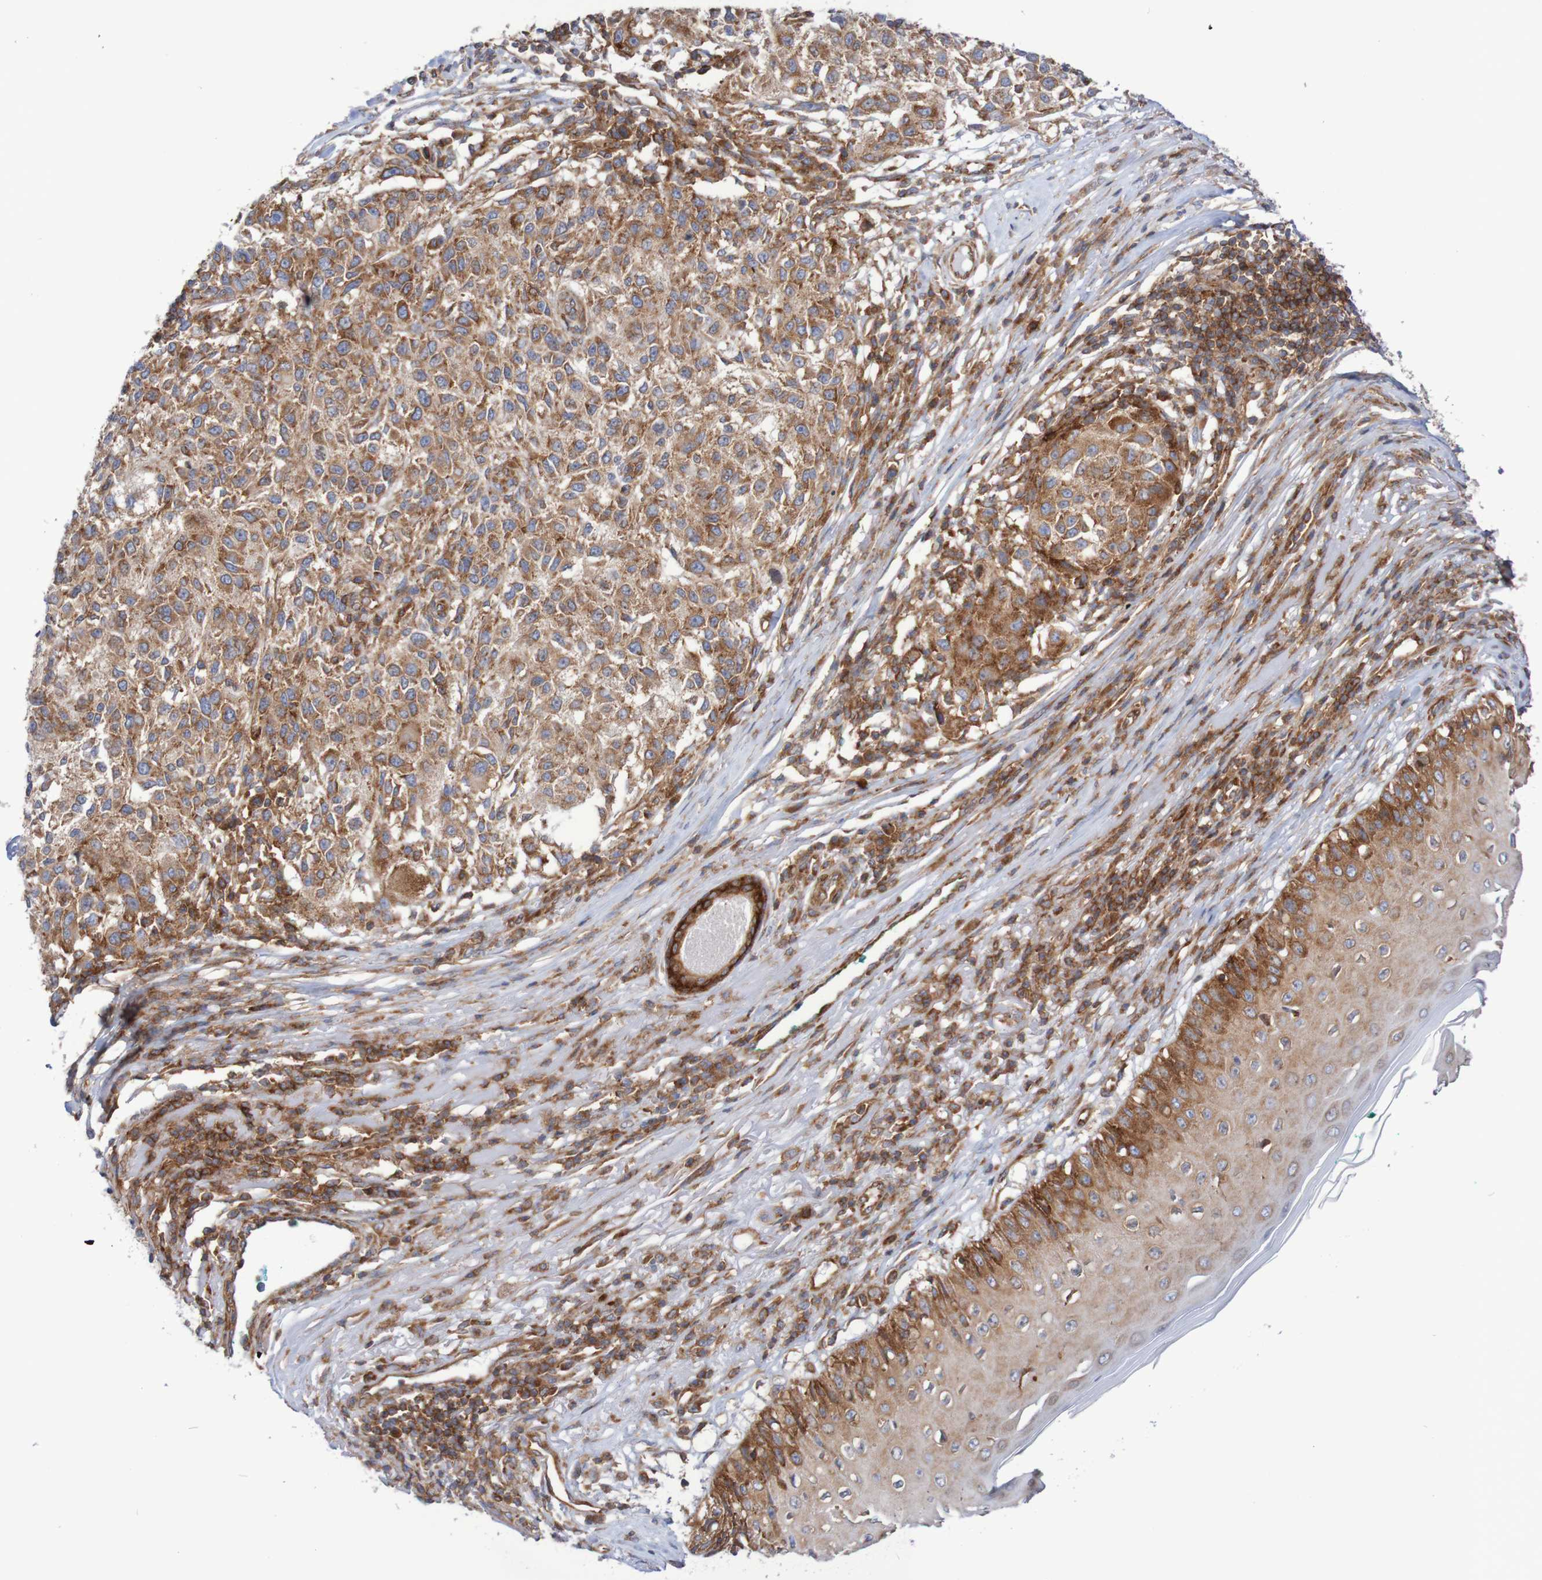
{"staining": {"intensity": "moderate", "quantity": ">75%", "location": "cytoplasmic/membranous"}, "tissue": "melanoma", "cell_type": "Tumor cells", "image_type": "cancer", "snomed": [{"axis": "morphology", "description": "Necrosis, NOS"}, {"axis": "morphology", "description": "Malignant melanoma, NOS"}, {"axis": "topography", "description": "Skin"}], "caption": "Tumor cells exhibit medium levels of moderate cytoplasmic/membranous expression in about >75% of cells in melanoma. (DAB IHC with brightfield microscopy, high magnification).", "gene": "FXR2", "patient": {"sex": "female", "age": 87}}